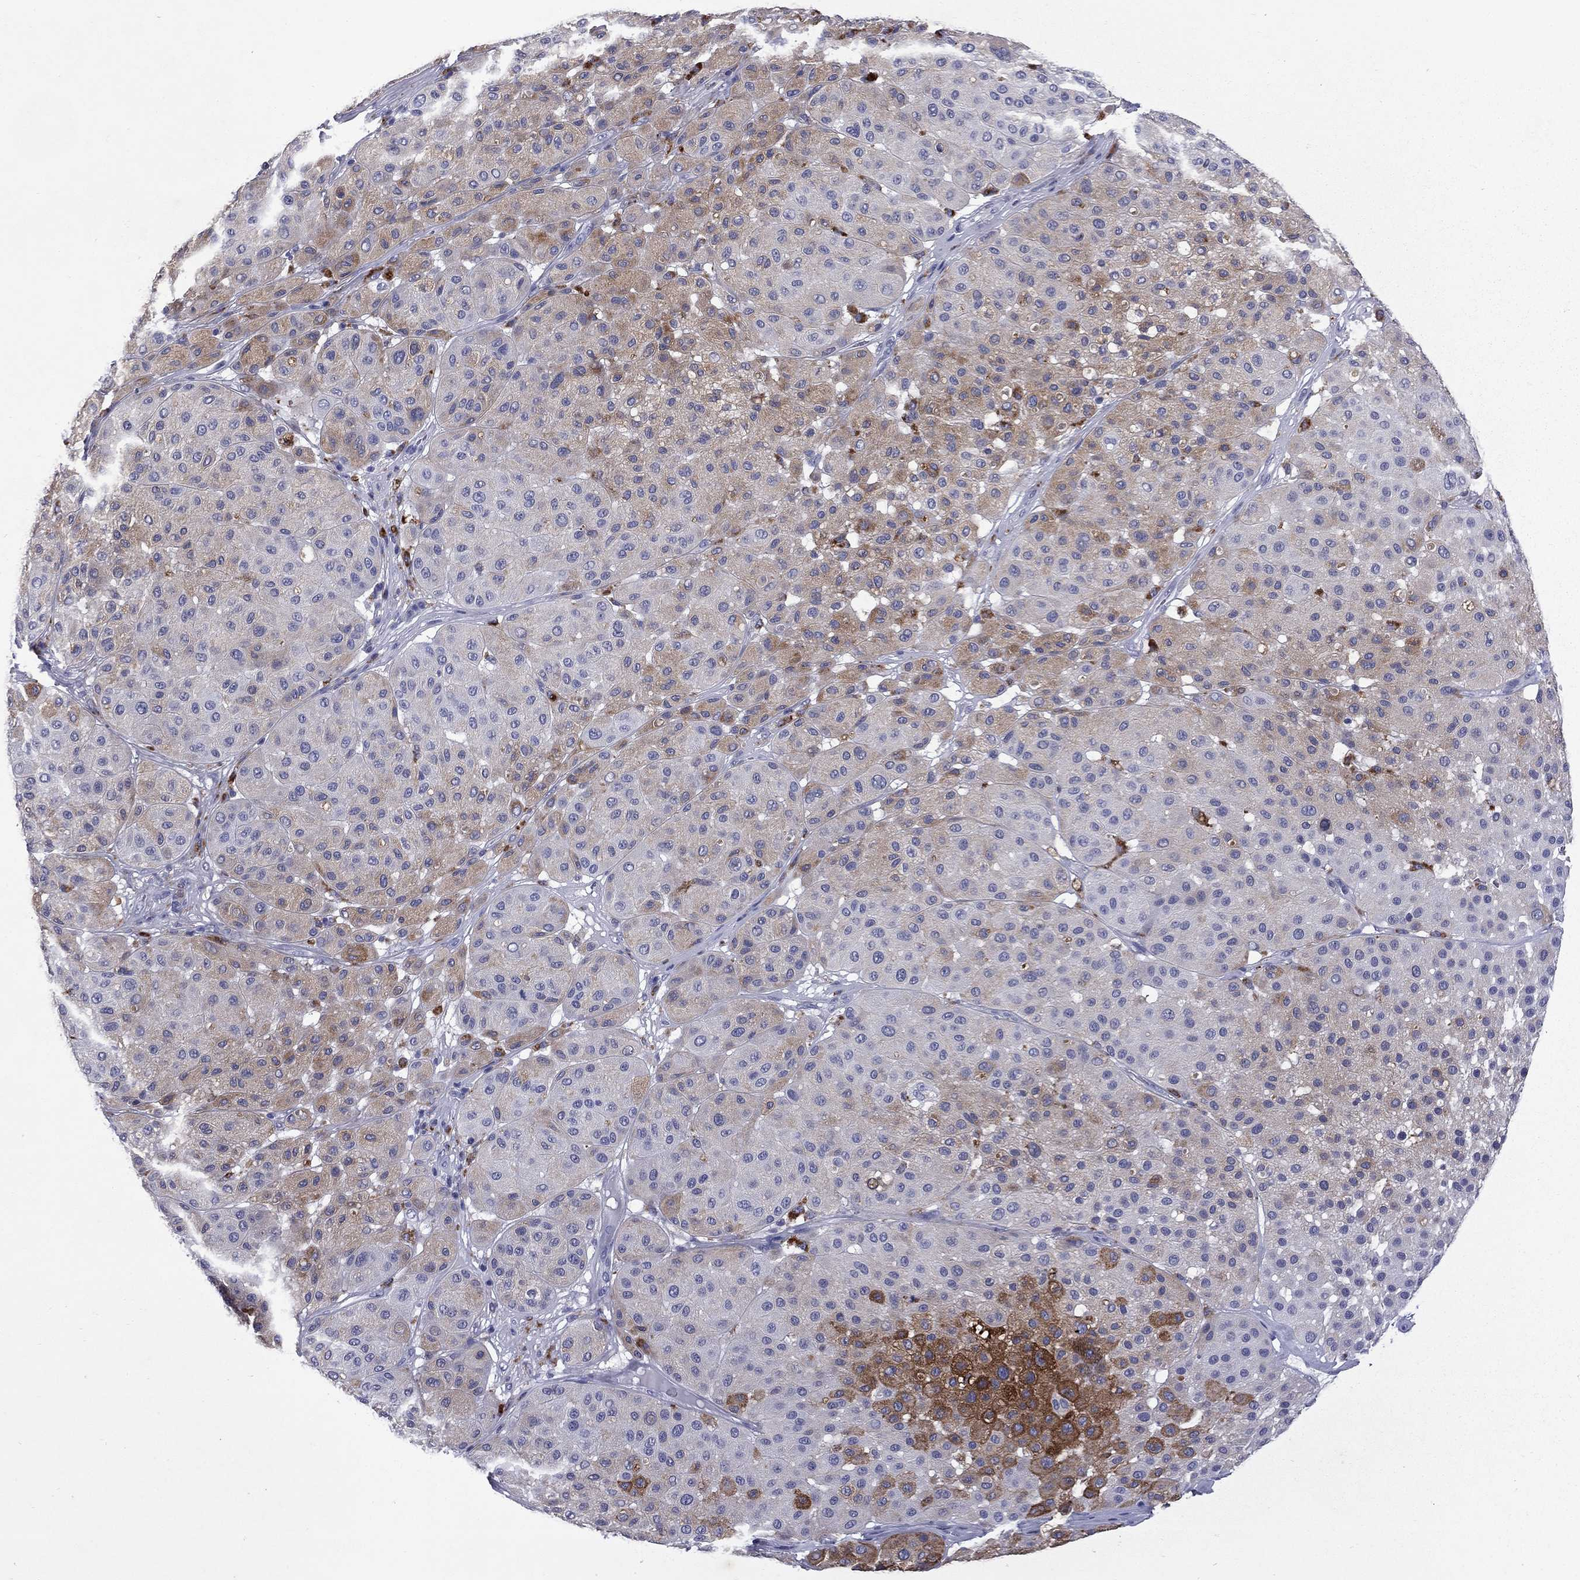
{"staining": {"intensity": "weak", "quantity": "25%-75%", "location": "cytoplasmic/membranous"}, "tissue": "melanoma", "cell_type": "Tumor cells", "image_type": "cancer", "snomed": [{"axis": "morphology", "description": "Malignant melanoma, Metastatic site"}, {"axis": "topography", "description": "Smooth muscle"}], "caption": "About 25%-75% of tumor cells in melanoma show weak cytoplasmic/membranous protein staining as visualized by brown immunohistochemical staining.", "gene": "MADCAM1", "patient": {"sex": "male", "age": 41}}